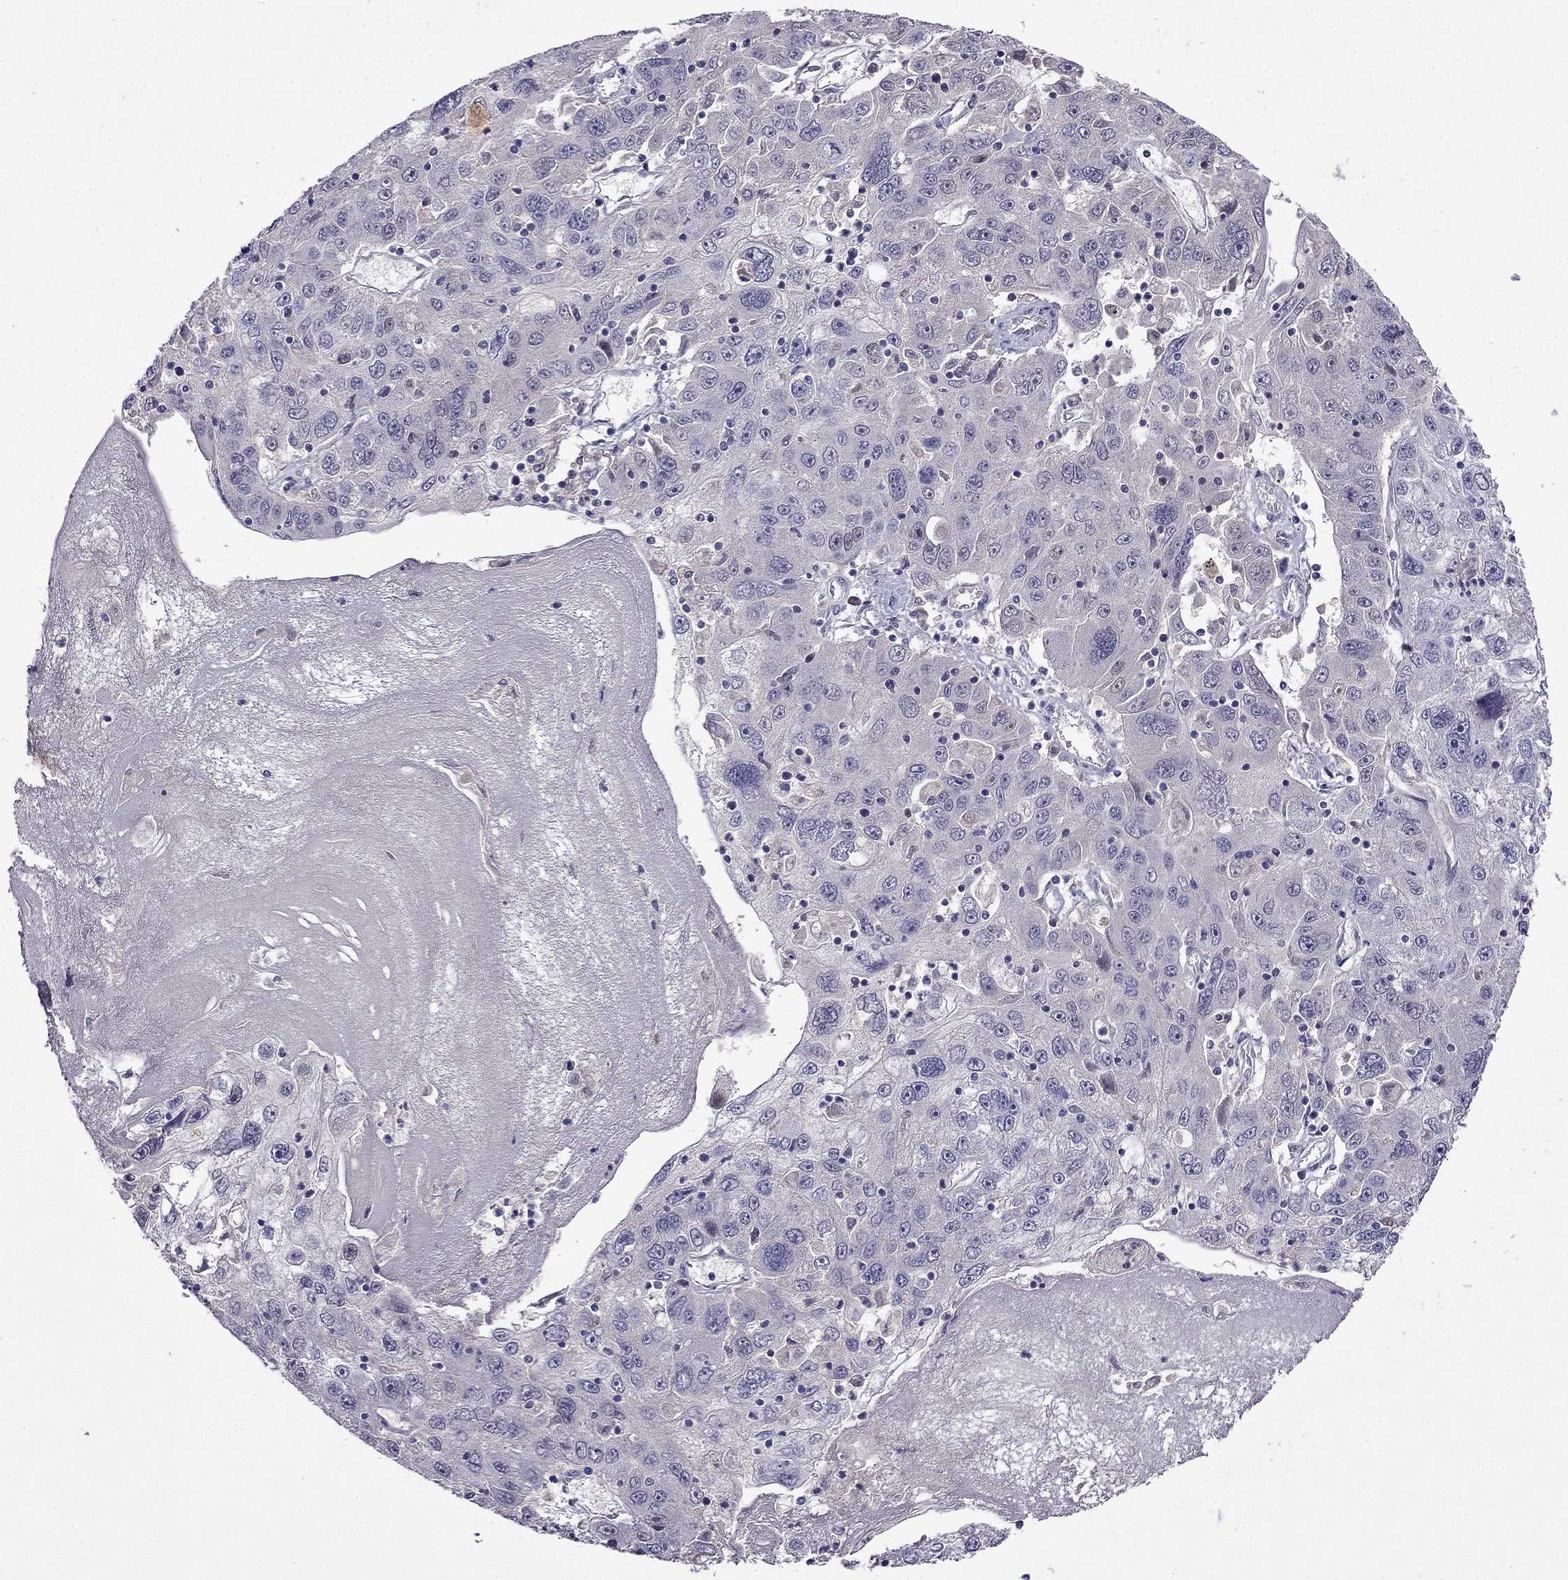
{"staining": {"intensity": "negative", "quantity": "none", "location": "none"}, "tissue": "stomach cancer", "cell_type": "Tumor cells", "image_type": "cancer", "snomed": [{"axis": "morphology", "description": "Adenocarcinoma, NOS"}, {"axis": "topography", "description": "Stomach"}], "caption": "Micrograph shows no significant protein expression in tumor cells of adenocarcinoma (stomach).", "gene": "UHRF1", "patient": {"sex": "male", "age": 56}}